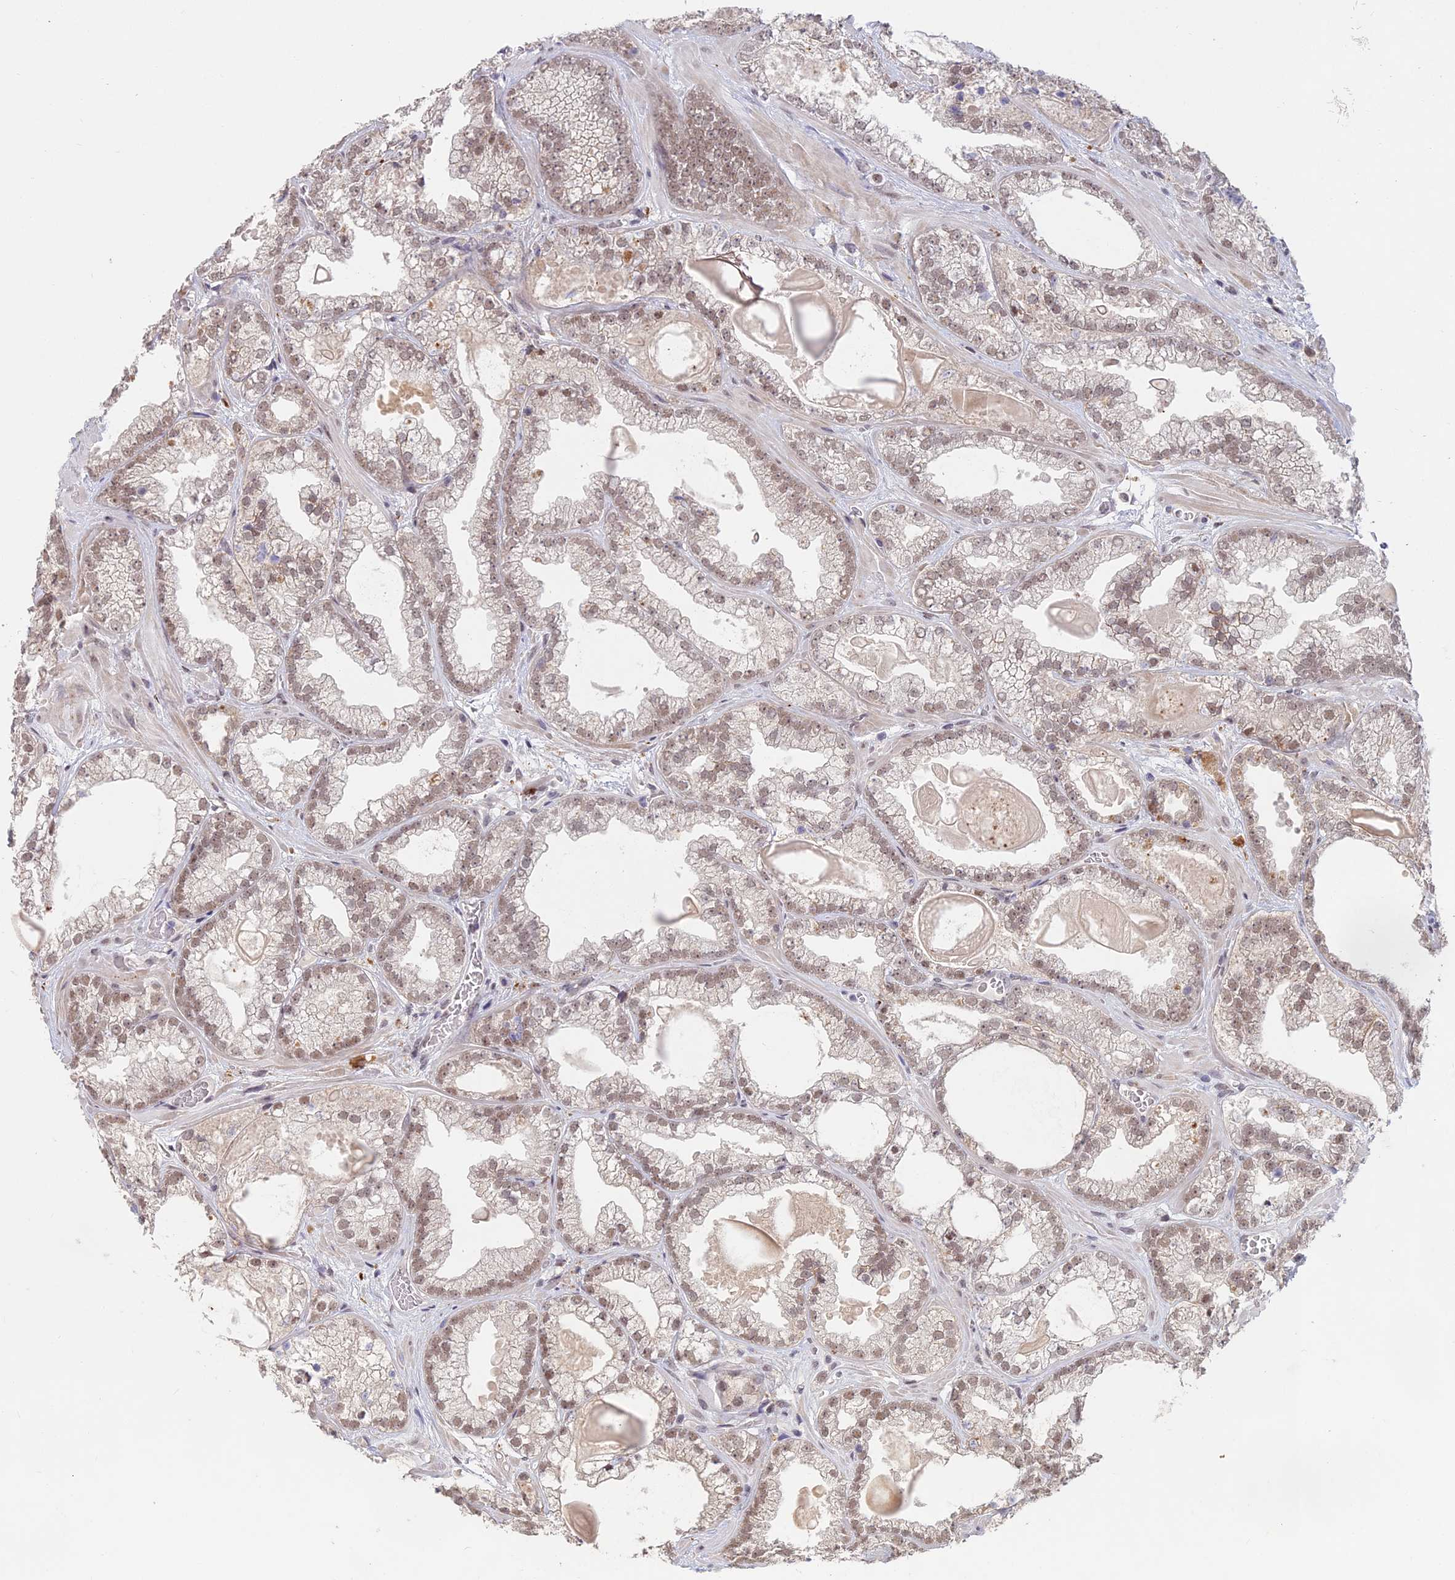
{"staining": {"intensity": "moderate", "quantity": ">75%", "location": "nuclear"}, "tissue": "prostate cancer", "cell_type": "Tumor cells", "image_type": "cancer", "snomed": [{"axis": "morphology", "description": "Adenocarcinoma, Low grade"}, {"axis": "topography", "description": "Prostate"}], "caption": "Immunohistochemistry (DAB (3,3'-diaminobenzidine)) staining of human adenocarcinoma (low-grade) (prostate) exhibits moderate nuclear protein staining in approximately >75% of tumor cells.", "gene": "ABHD17A", "patient": {"sex": "male", "age": 57}}